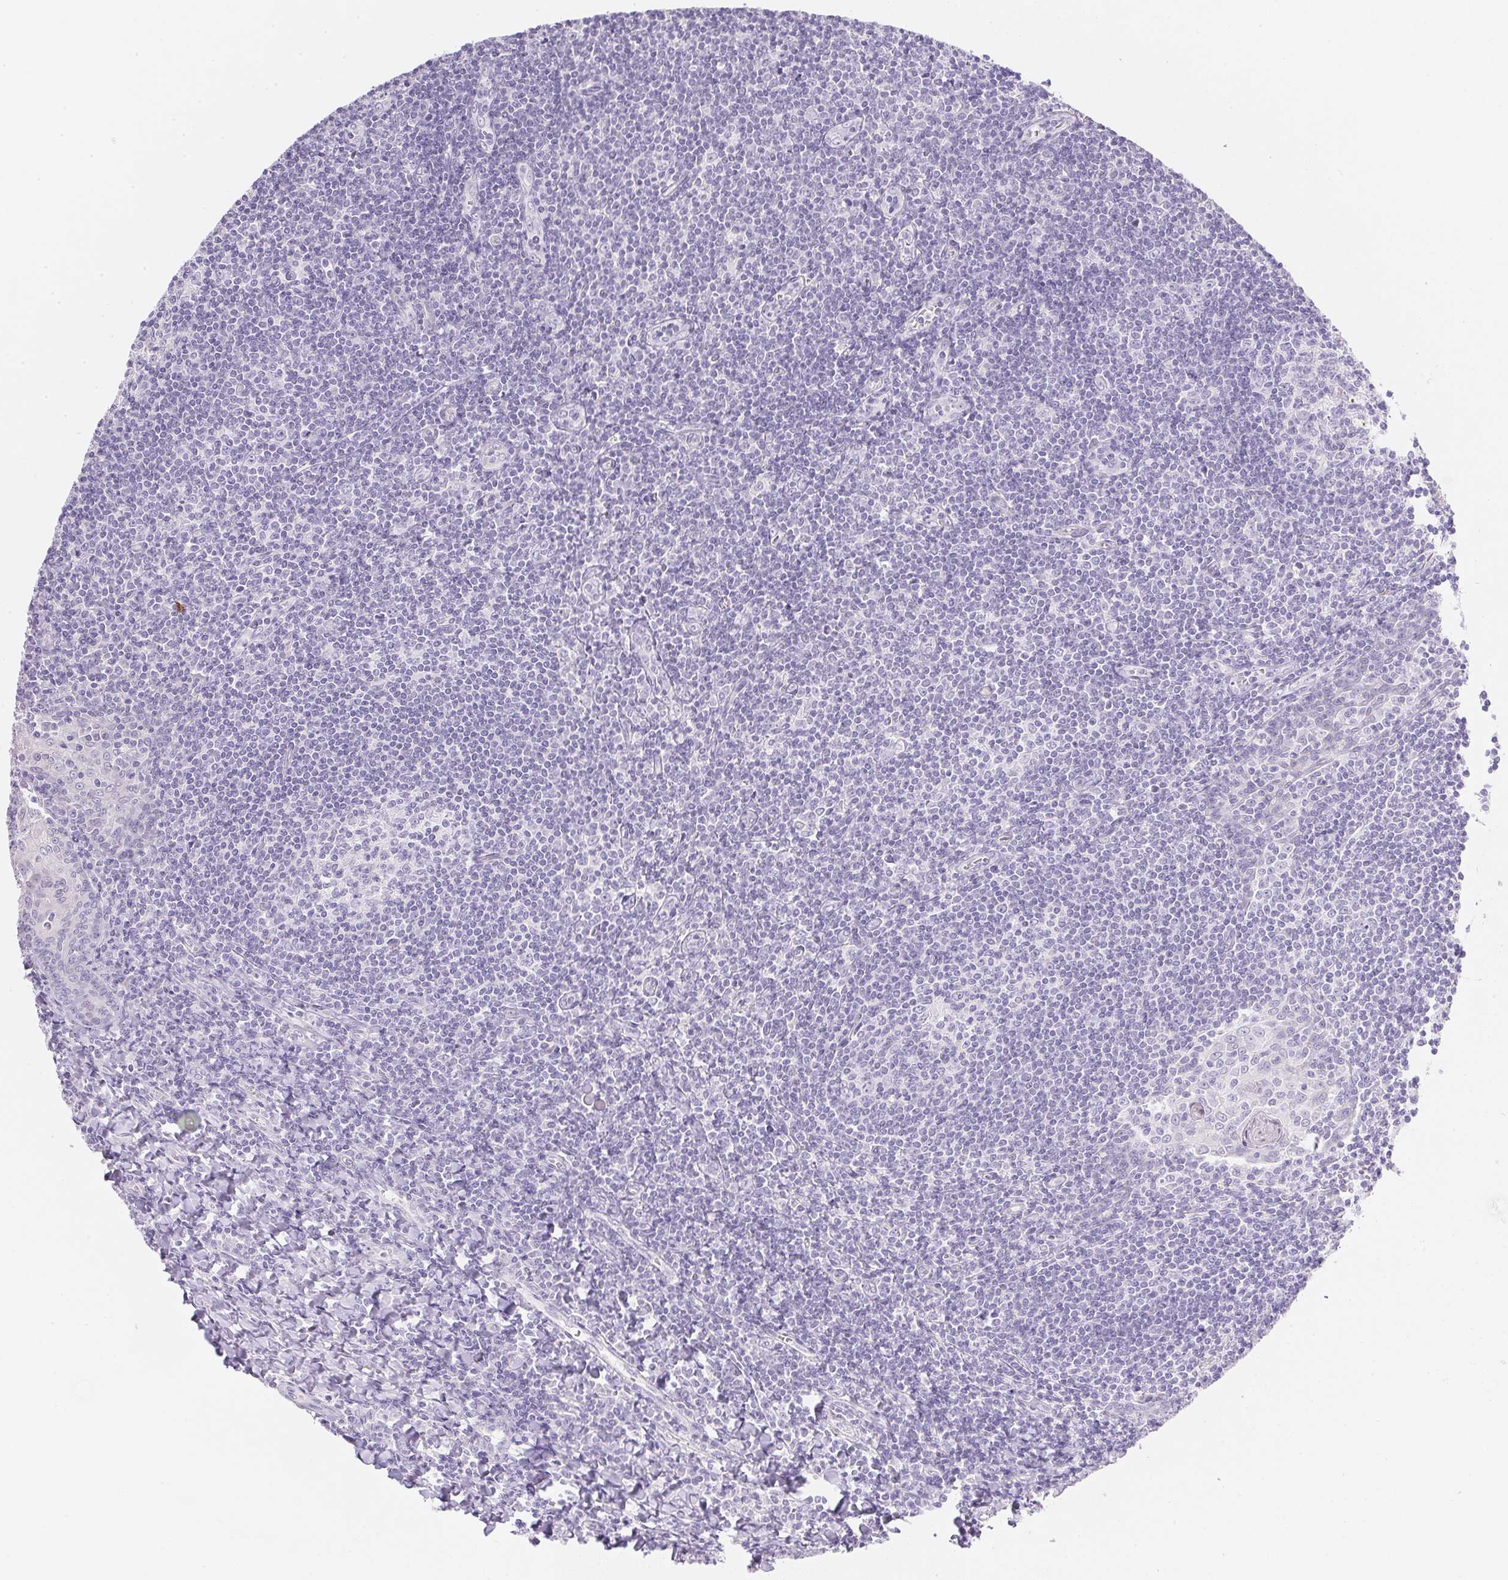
{"staining": {"intensity": "negative", "quantity": "none", "location": "none"}, "tissue": "tonsil", "cell_type": "Germinal center cells", "image_type": "normal", "snomed": [{"axis": "morphology", "description": "Normal tissue, NOS"}, {"axis": "morphology", "description": "Inflammation, NOS"}, {"axis": "topography", "description": "Tonsil"}], "caption": "Immunohistochemical staining of unremarkable tonsil reveals no significant staining in germinal center cells.", "gene": "KCNE2", "patient": {"sex": "female", "age": 31}}